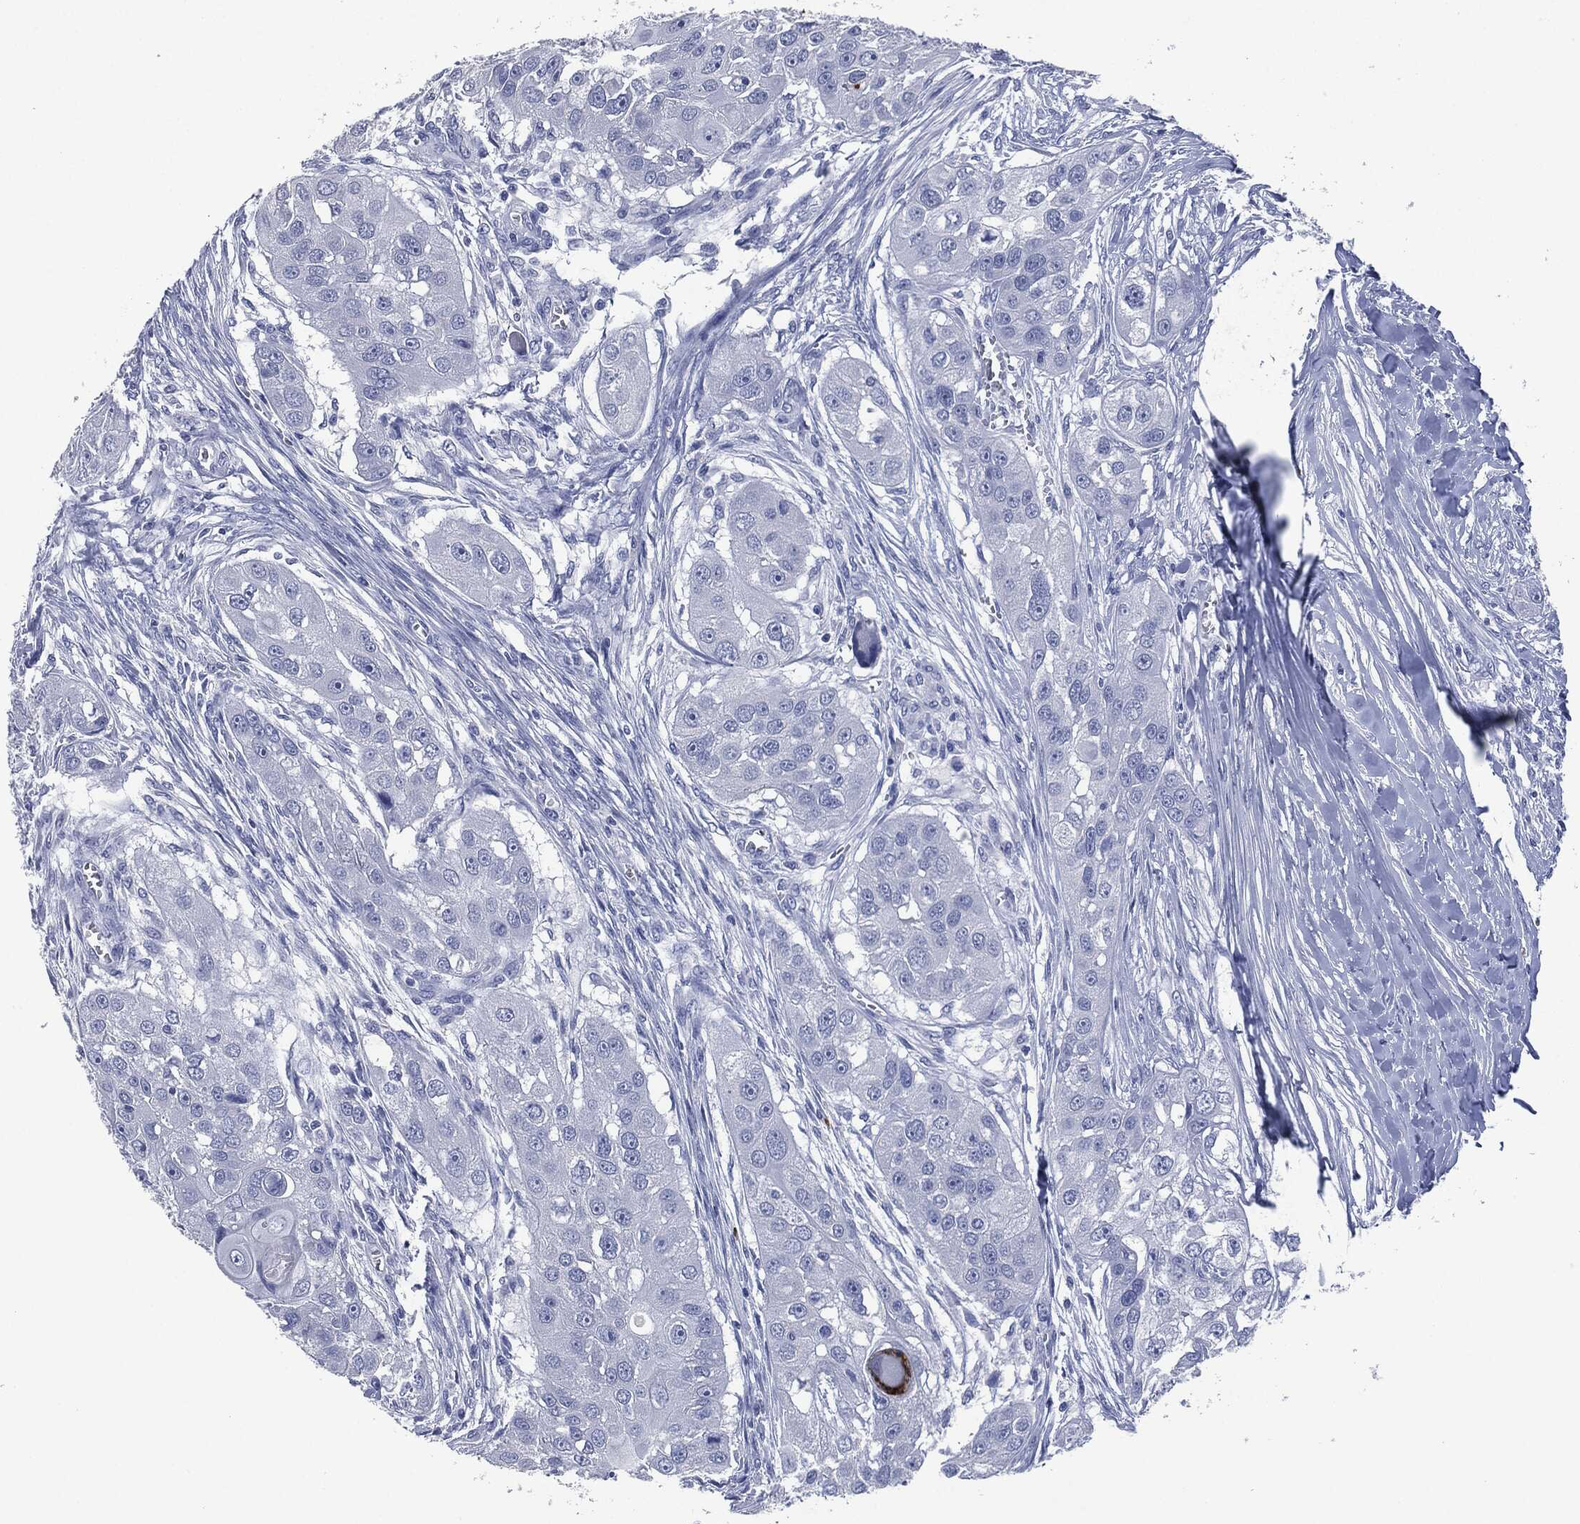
{"staining": {"intensity": "negative", "quantity": "none", "location": "none"}, "tissue": "head and neck cancer", "cell_type": "Tumor cells", "image_type": "cancer", "snomed": [{"axis": "morphology", "description": "Normal tissue, NOS"}, {"axis": "morphology", "description": "Squamous cell carcinoma, NOS"}, {"axis": "topography", "description": "Skeletal muscle"}, {"axis": "topography", "description": "Head-Neck"}], "caption": "Squamous cell carcinoma (head and neck) stained for a protein using IHC demonstrates no expression tumor cells.", "gene": "CEACAM8", "patient": {"sex": "male", "age": 51}}